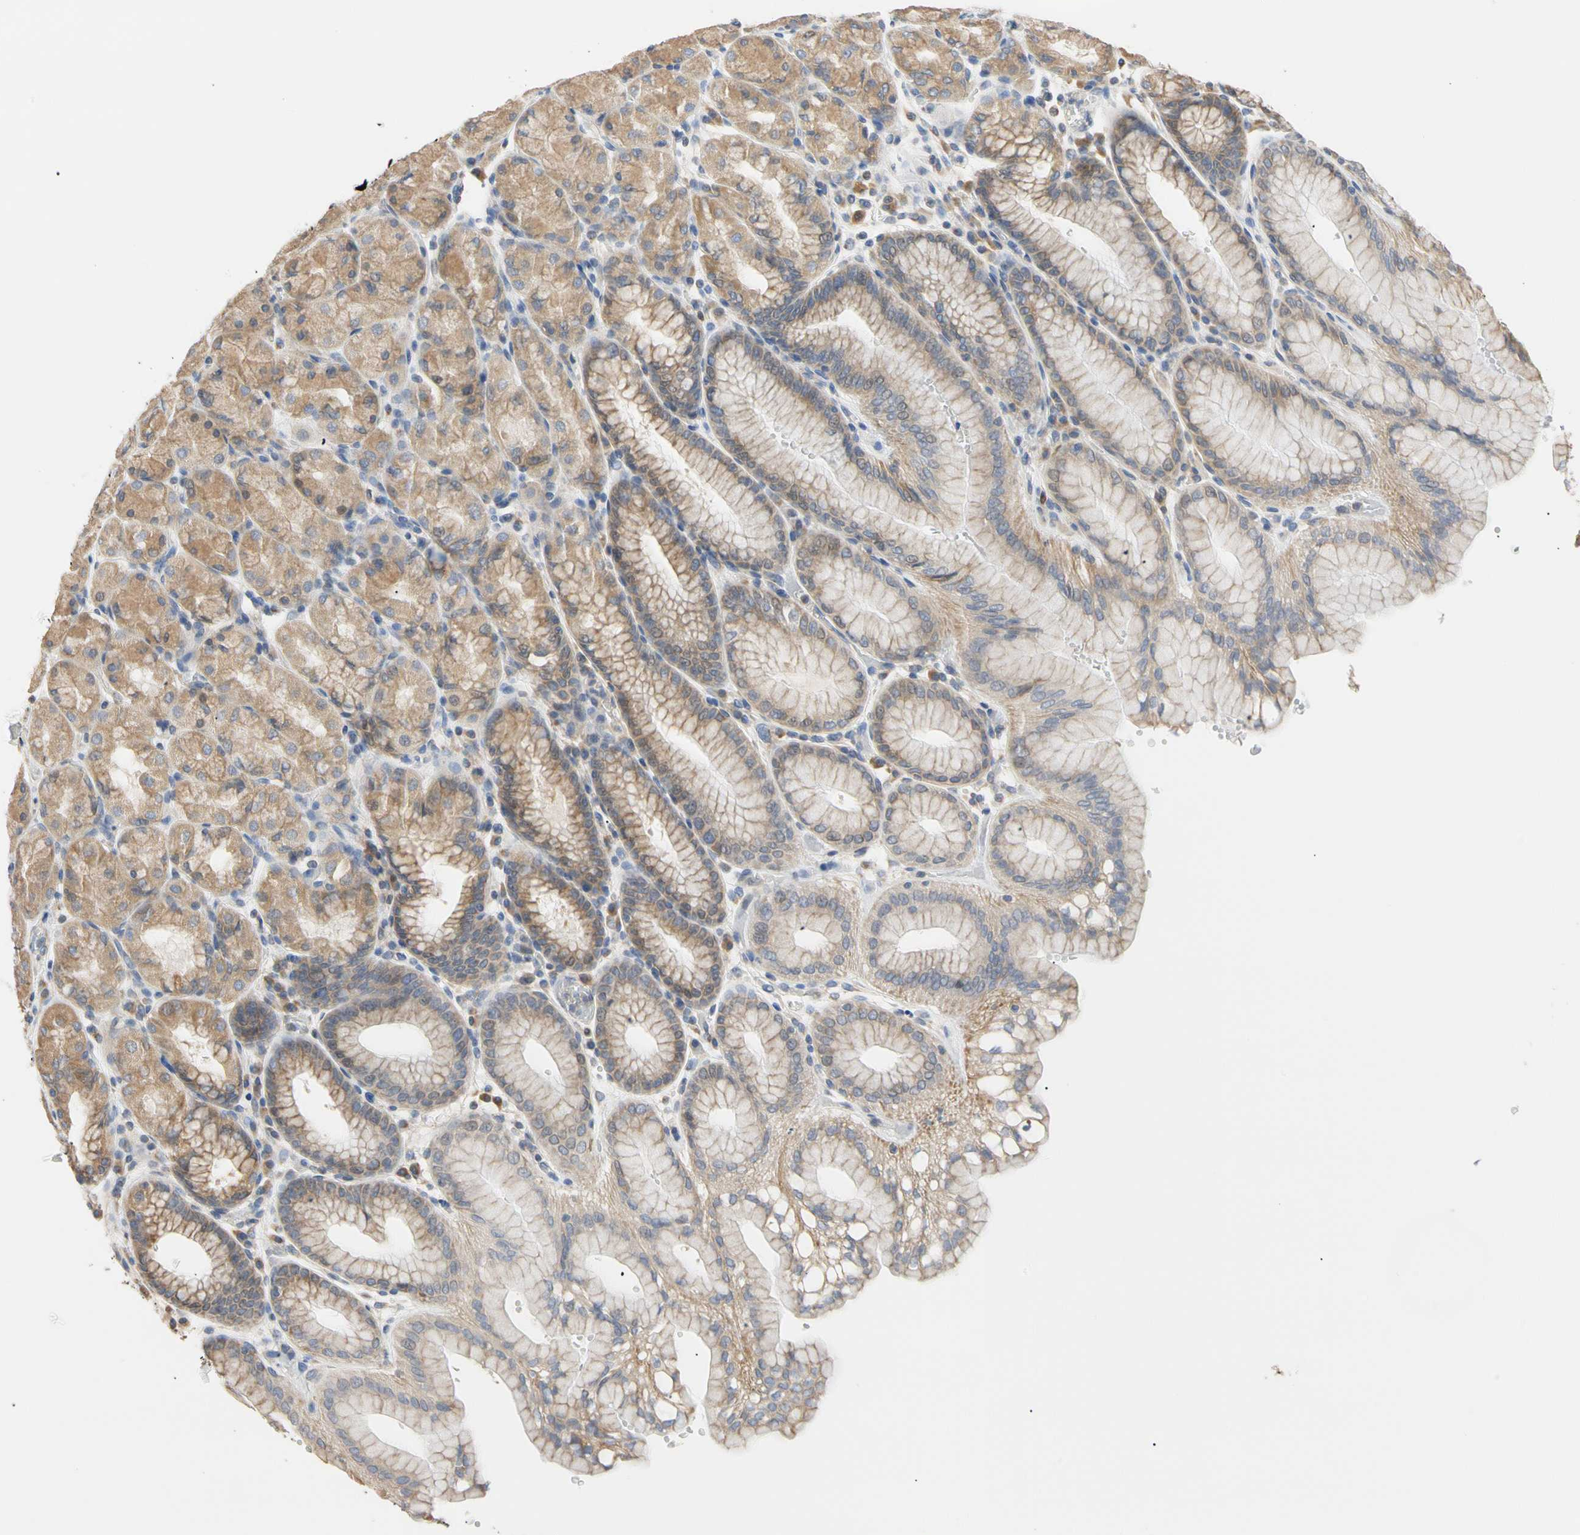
{"staining": {"intensity": "moderate", "quantity": ">75%", "location": "cytoplasmic/membranous"}, "tissue": "stomach", "cell_type": "Glandular cells", "image_type": "normal", "snomed": [{"axis": "morphology", "description": "Normal tissue, NOS"}, {"axis": "topography", "description": "Stomach, upper"}, {"axis": "topography", "description": "Stomach"}], "caption": "The immunohistochemical stain labels moderate cytoplasmic/membranous positivity in glandular cells of benign stomach. The staining was performed using DAB, with brown indicating positive protein expression. Nuclei are stained blue with hematoxylin.", "gene": "PLGRKT", "patient": {"sex": "male", "age": 76}}